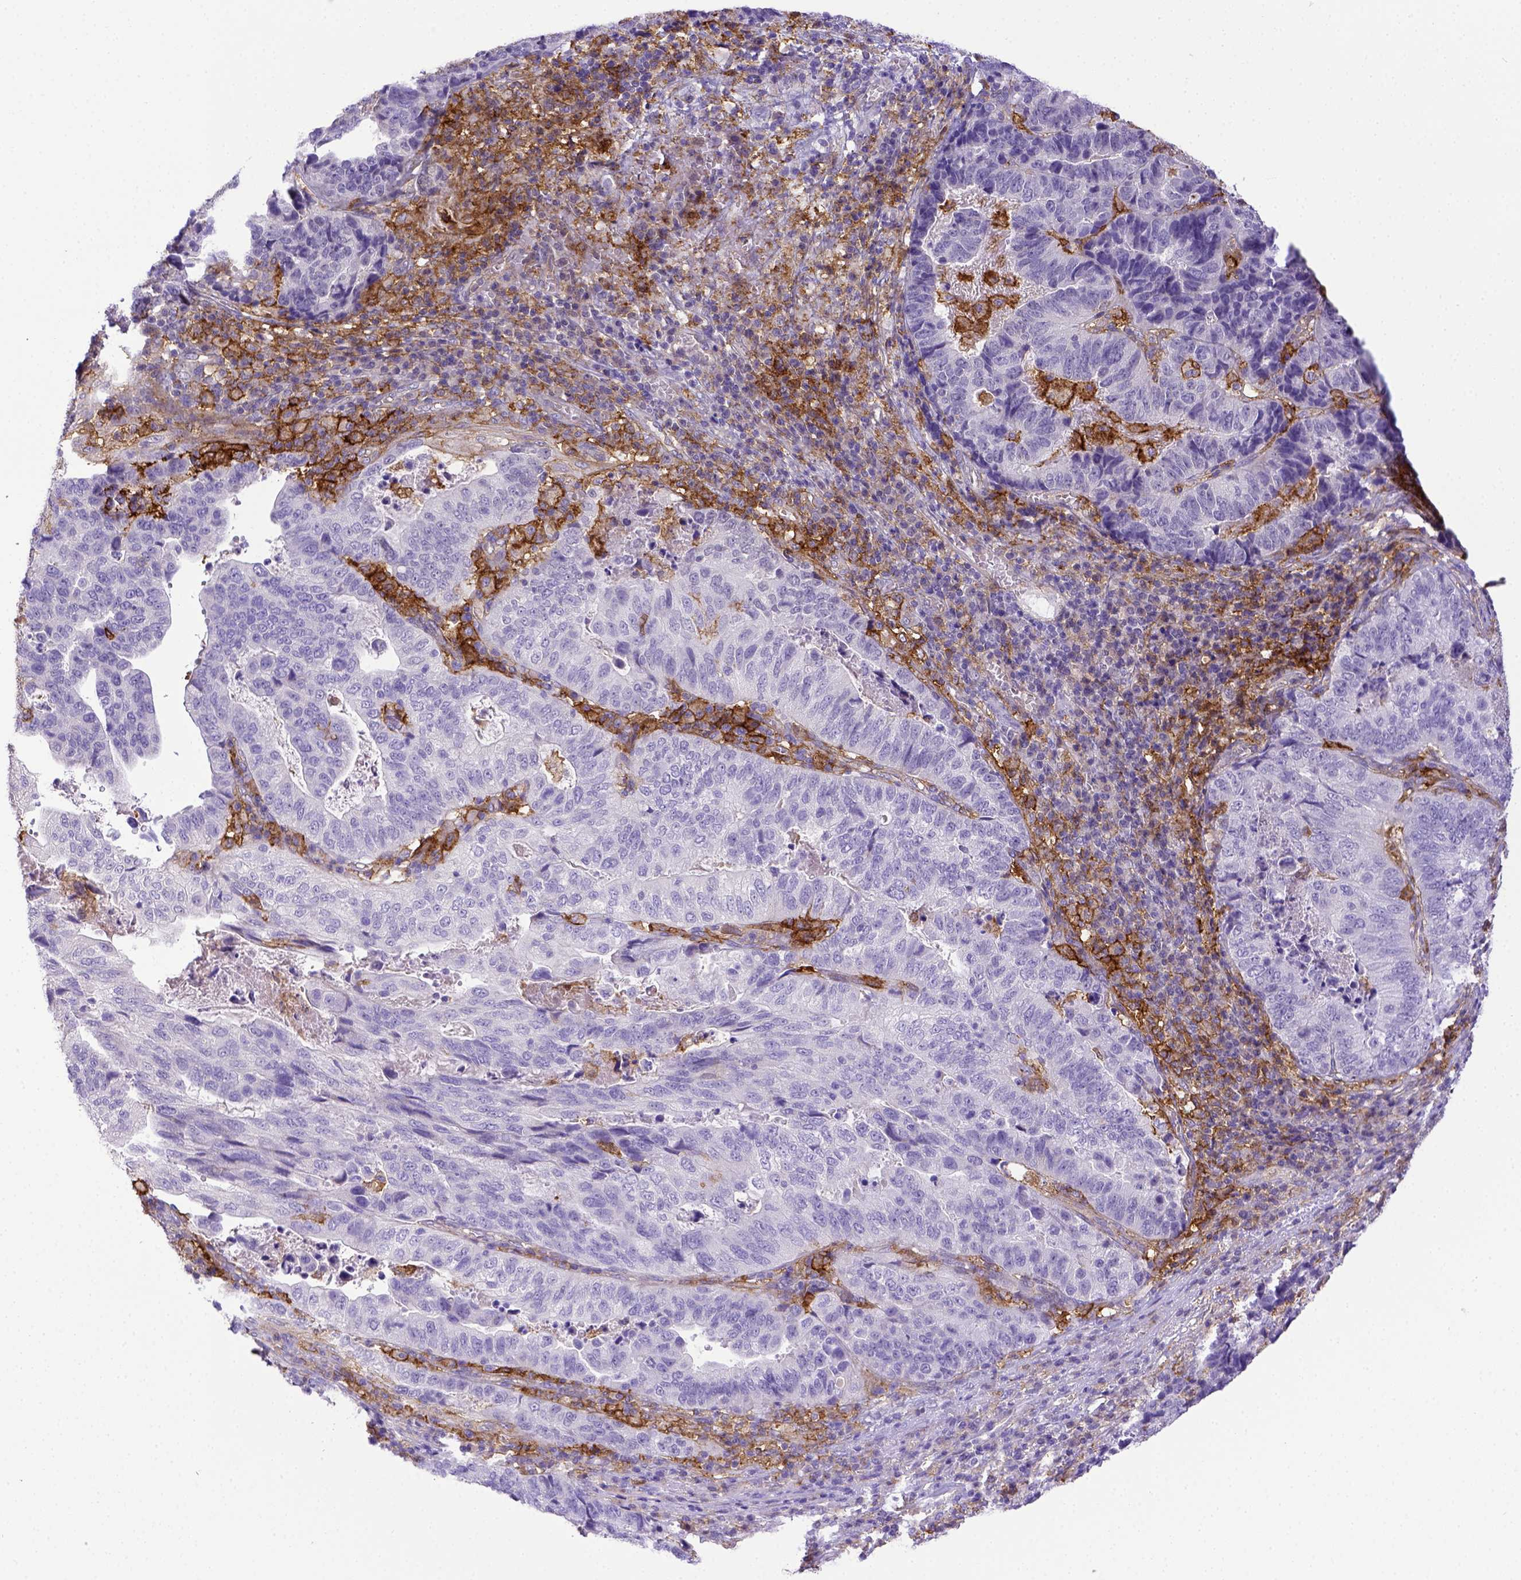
{"staining": {"intensity": "negative", "quantity": "none", "location": "none"}, "tissue": "stomach cancer", "cell_type": "Tumor cells", "image_type": "cancer", "snomed": [{"axis": "morphology", "description": "Adenocarcinoma, NOS"}, {"axis": "topography", "description": "Stomach, upper"}], "caption": "Tumor cells are negative for protein expression in human adenocarcinoma (stomach).", "gene": "CD40", "patient": {"sex": "female", "age": 67}}